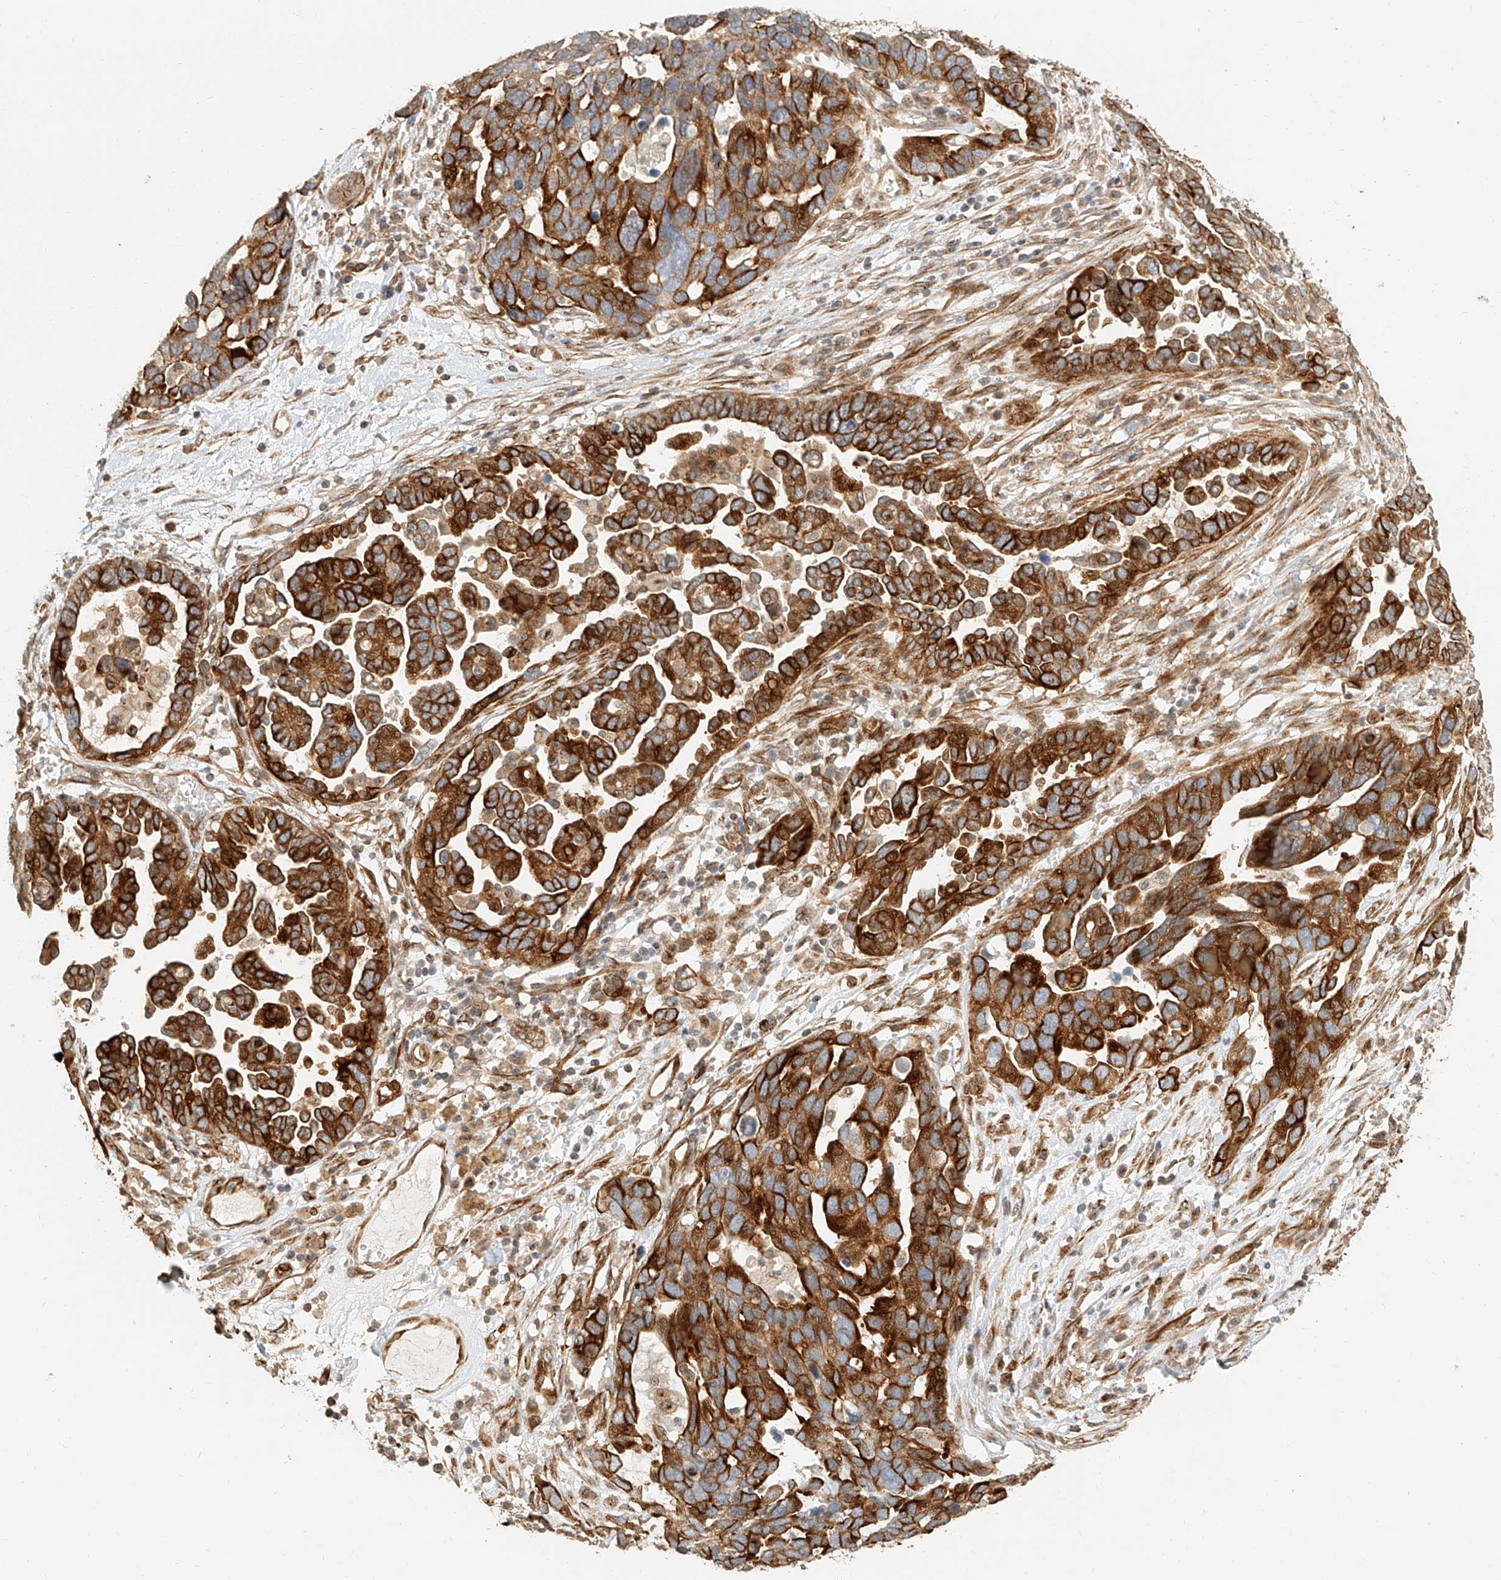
{"staining": {"intensity": "strong", "quantity": ">75%", "location": "cytoplasmic/membranous"}, "tissue": "ovarian cancer", "cell_type": "Tumor cells", "image_type": "cancer", "snomed": [{"axis": "morphology", "description": "Cystadenocarcinoma, serous, NOS"}, {"axis": "topography", "description": "Ovary"}], "caption": "Protein expression by immunohistochemistry shows strong cytoplasmic/membranous staining in approximately >75% of tumor cells in ovarian serous cystadenocarcinoma. The staining was performed using DAB (3,3'-diaminobenzidine) to visualize the protein expression in brown, while the nuclei were stained in blue with hematoxylin (Magnification: 20x).", "gene": "NAP1L1", "patient": {"sex": "female", "age": 54}}